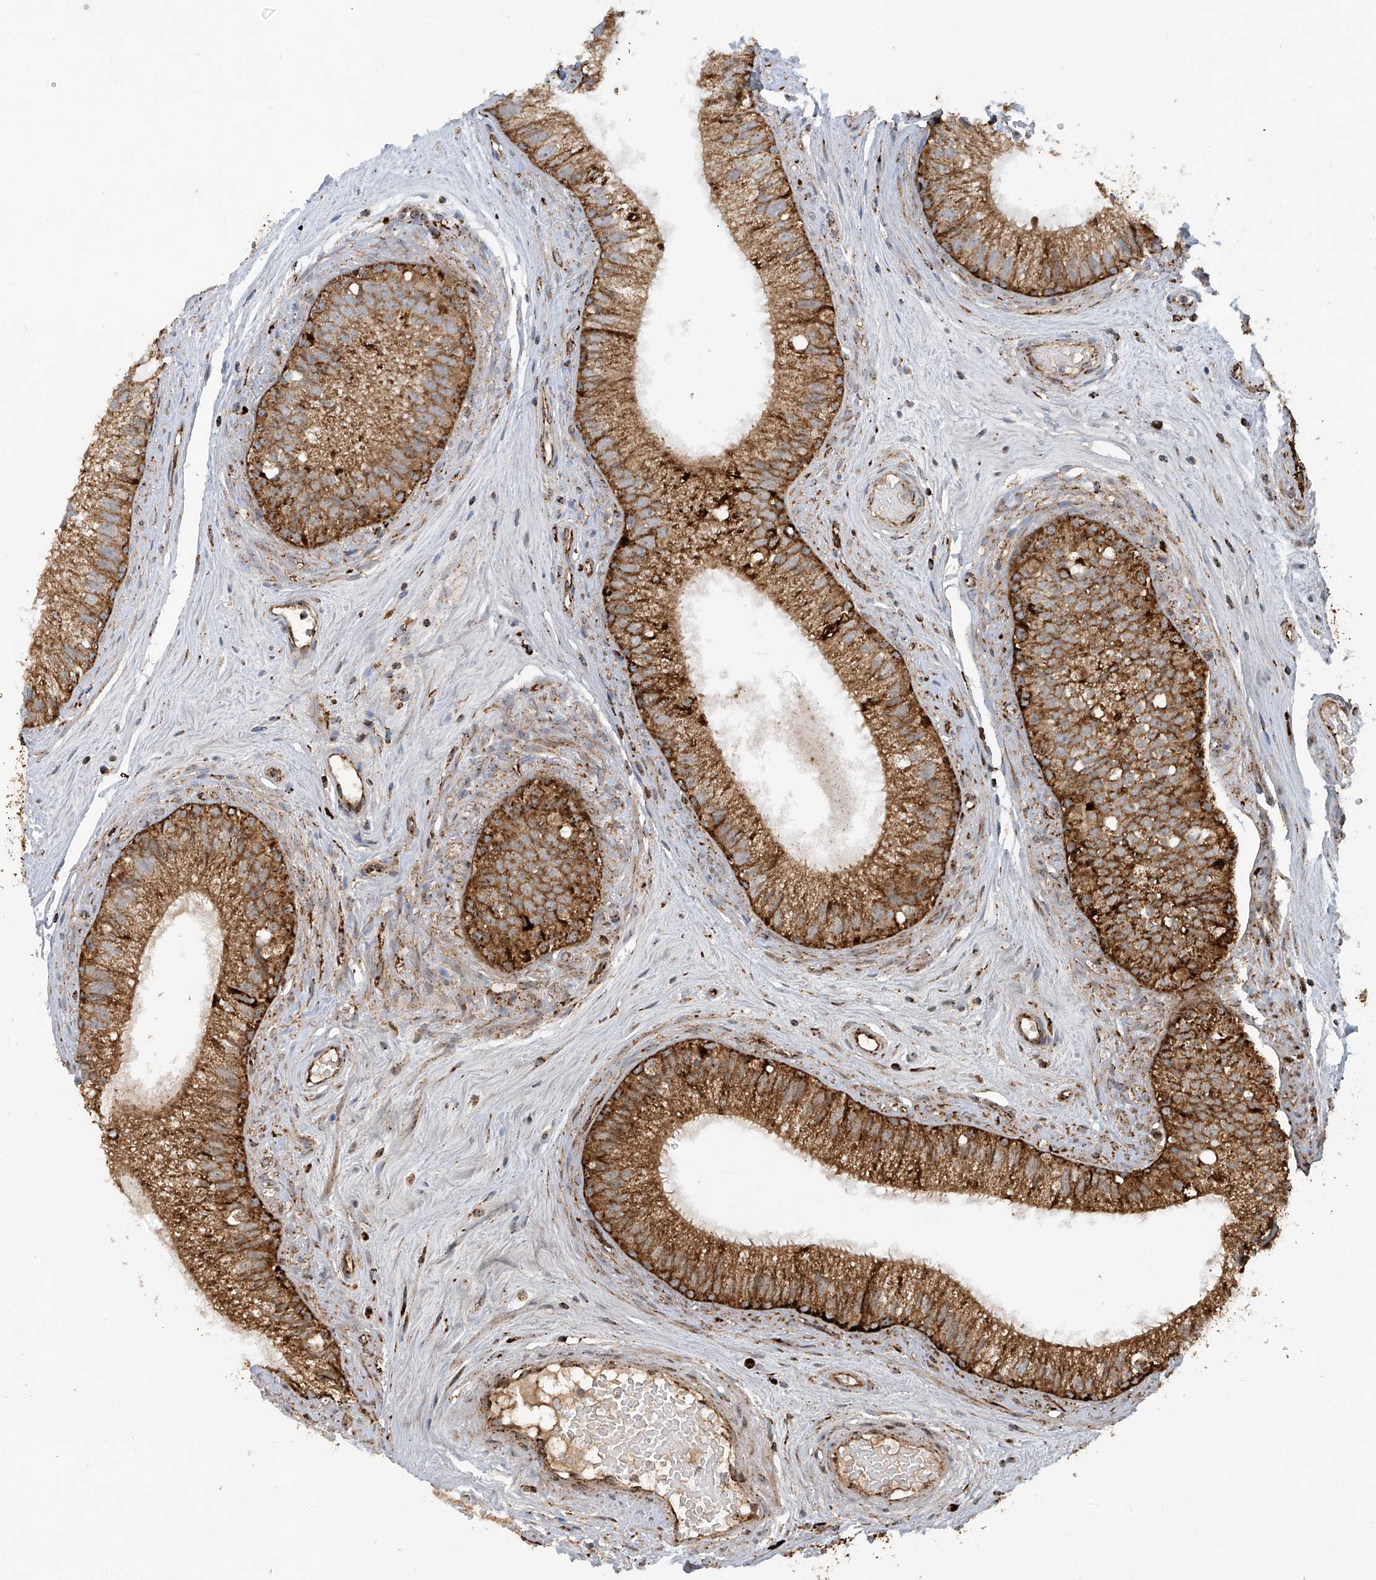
{"staining": {"intensity": "strong", "quantity": ">75%", "location": "cytoplasmic/membranous"}, "tissue": "epididymis", "cell_type": "Glandular cells", "image_type": "normal", "snomed": [{"axis": "morphology", "description": "Normal tissue, NOS"}, {"axis": "topography", "description": "Epididymis"}], "caption": "Immunohistochemical staining of benign epididymis demonstrates high levels of strong cytoplasmic/membranous positivity in about >75% of glandular cells. The staining was performed using DAB (3,3'-diaminobenzidine) to visualize the protein expression in brown, while the nuclei were stained in blue with hematoxylin (Magnification: 20x).", "gene": "COX10", "patient": {"sex": "male", "age": 71}}